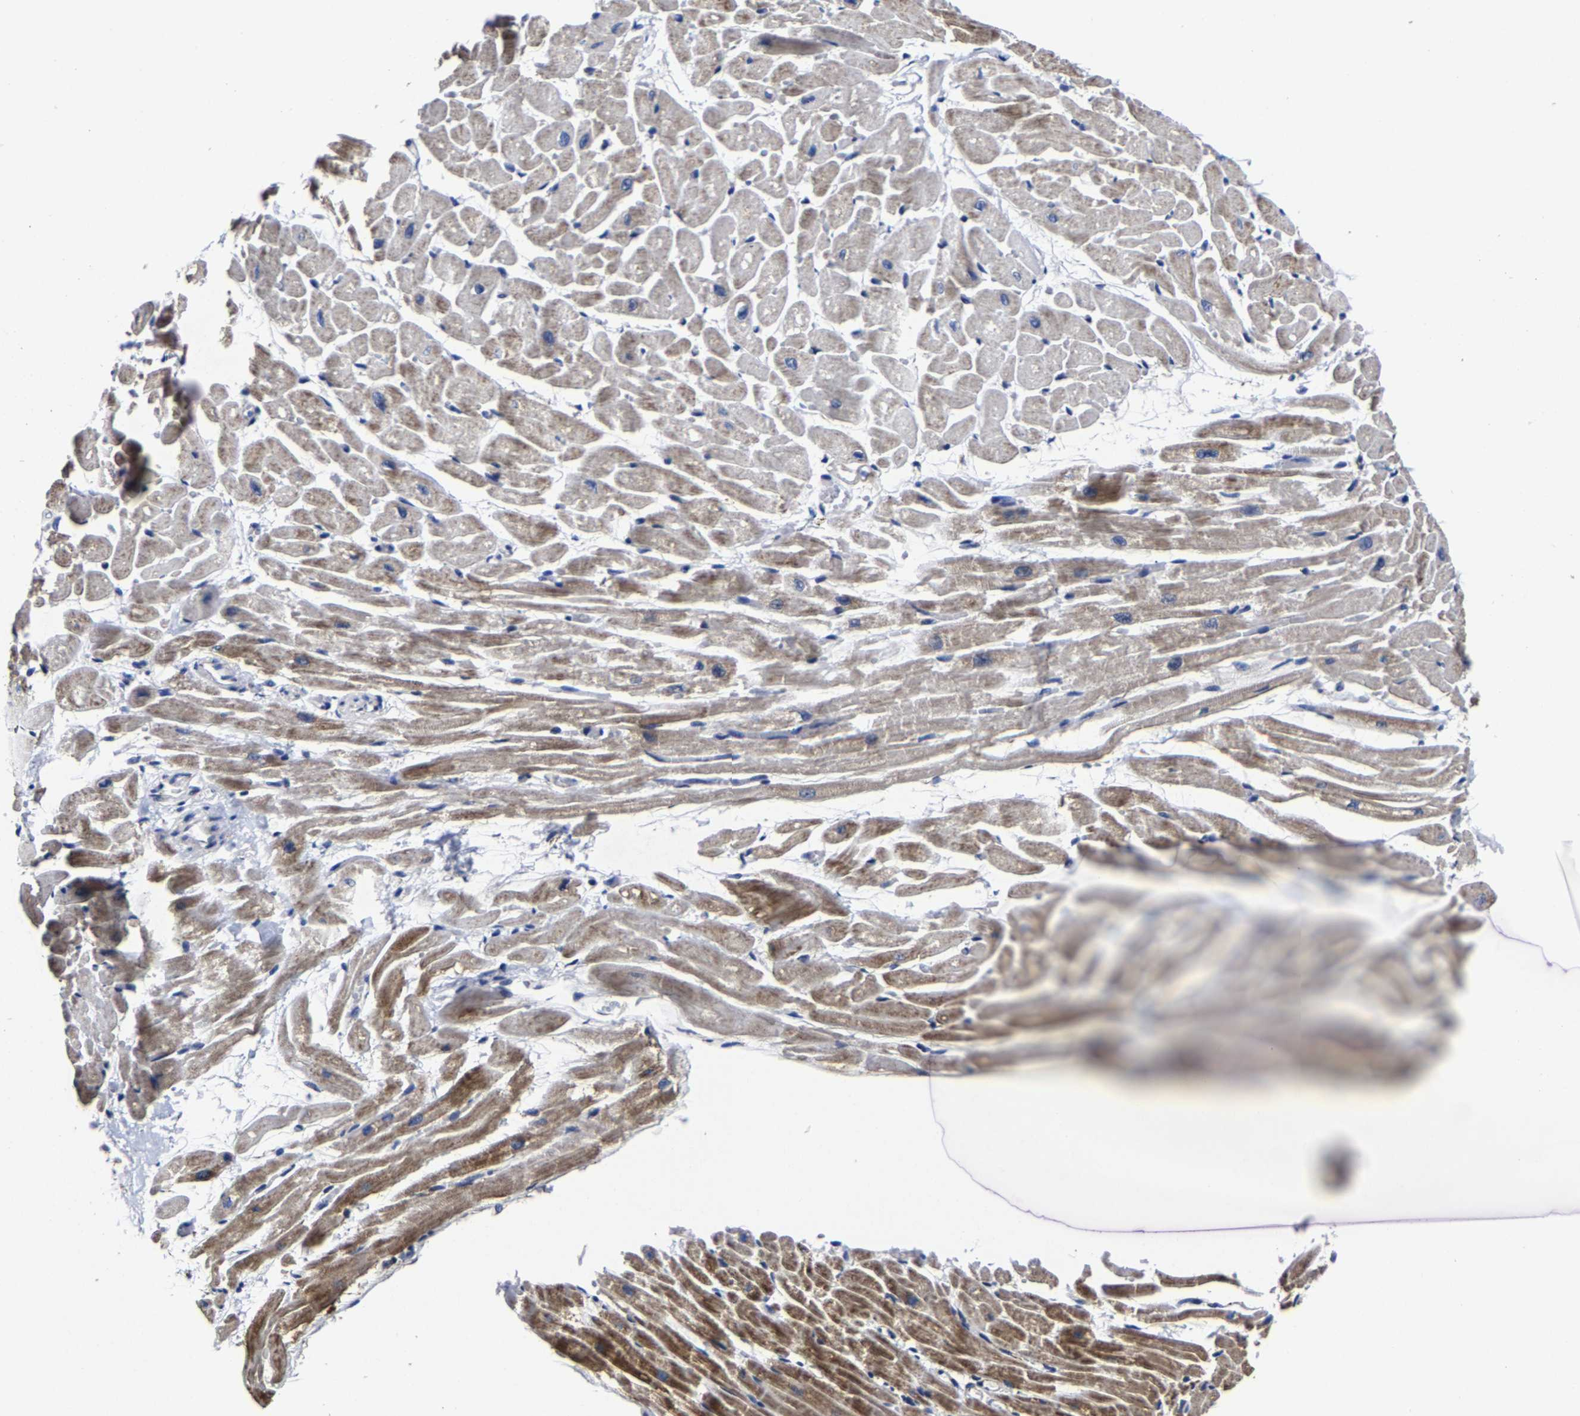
{"staining": {"intensity": "moderate", "quantity": "25%-75%", "location": "cytoplasmic/membranous"}, "tissue": "heart muscle", "cell_type": "Cardiomyocytes", "image_type": "normal", "snomed": [{"axis": "morphology", "description": "Normal tissue, NOS"}, {"axis": "topography", "description": "Heart"}], "caption": "Immunohistochemistry (IHC) of unremarkable heart muscle demonstrates medium levels of moderate cytoplasmic/membranous staining in approximately 25%-75% of cardiomyocytes.", "gene": "AASS", "patient": {"sex": "male", "age": 45}}